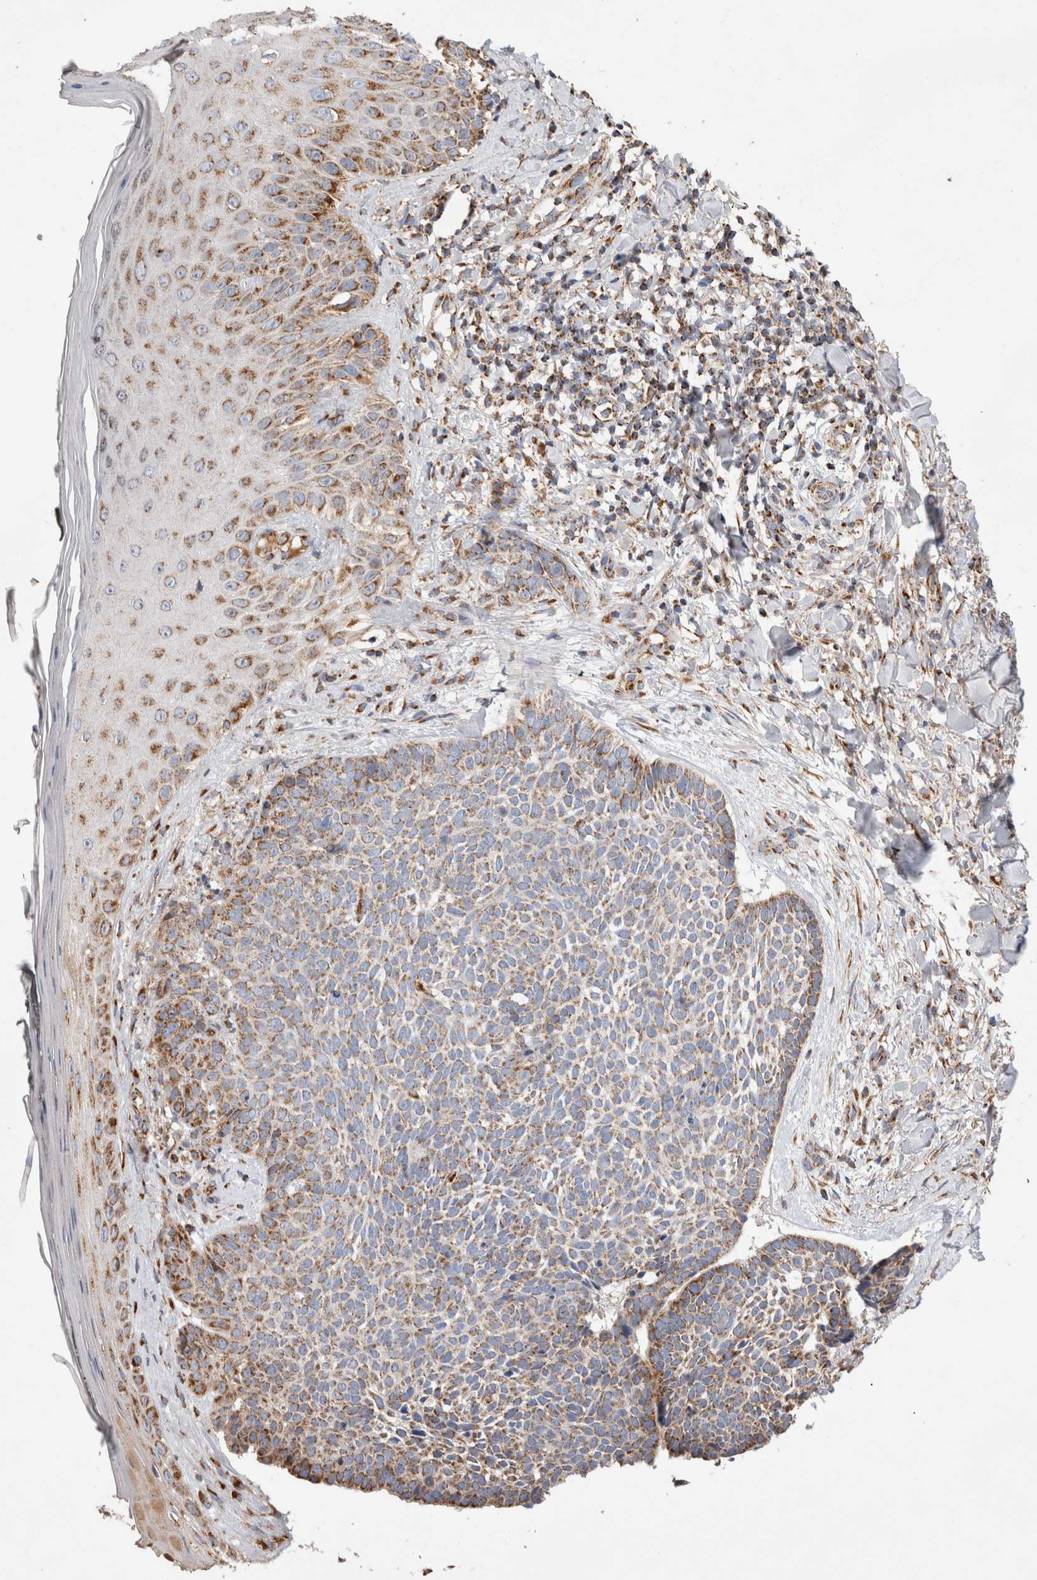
{"staining": {"intensity": "moderate", "quantity": "25%-75%", "location": "cytoplasmic/membranous"}, "tissue": "skin cancer", "cell_type": "Tumor cells", "image_type": "cancer", "snomed": [{"axis": "morphology", "description": "Normal tissue, NOS"}, {"axis": "morphology", "description": "Basal cell carcinoma"}, {"axis": "topography", "description": "Skin"}], "caption": "Protein positivity by immunohistochemistry (IHC) exhibits moderate cytoplasmic/membranous positivity in approximately 25%-75% of tumor cells in skin cancer (basal cell carcinoma).", "gene": "IARS2", "patient": {"sex": "male", "age": 67}}